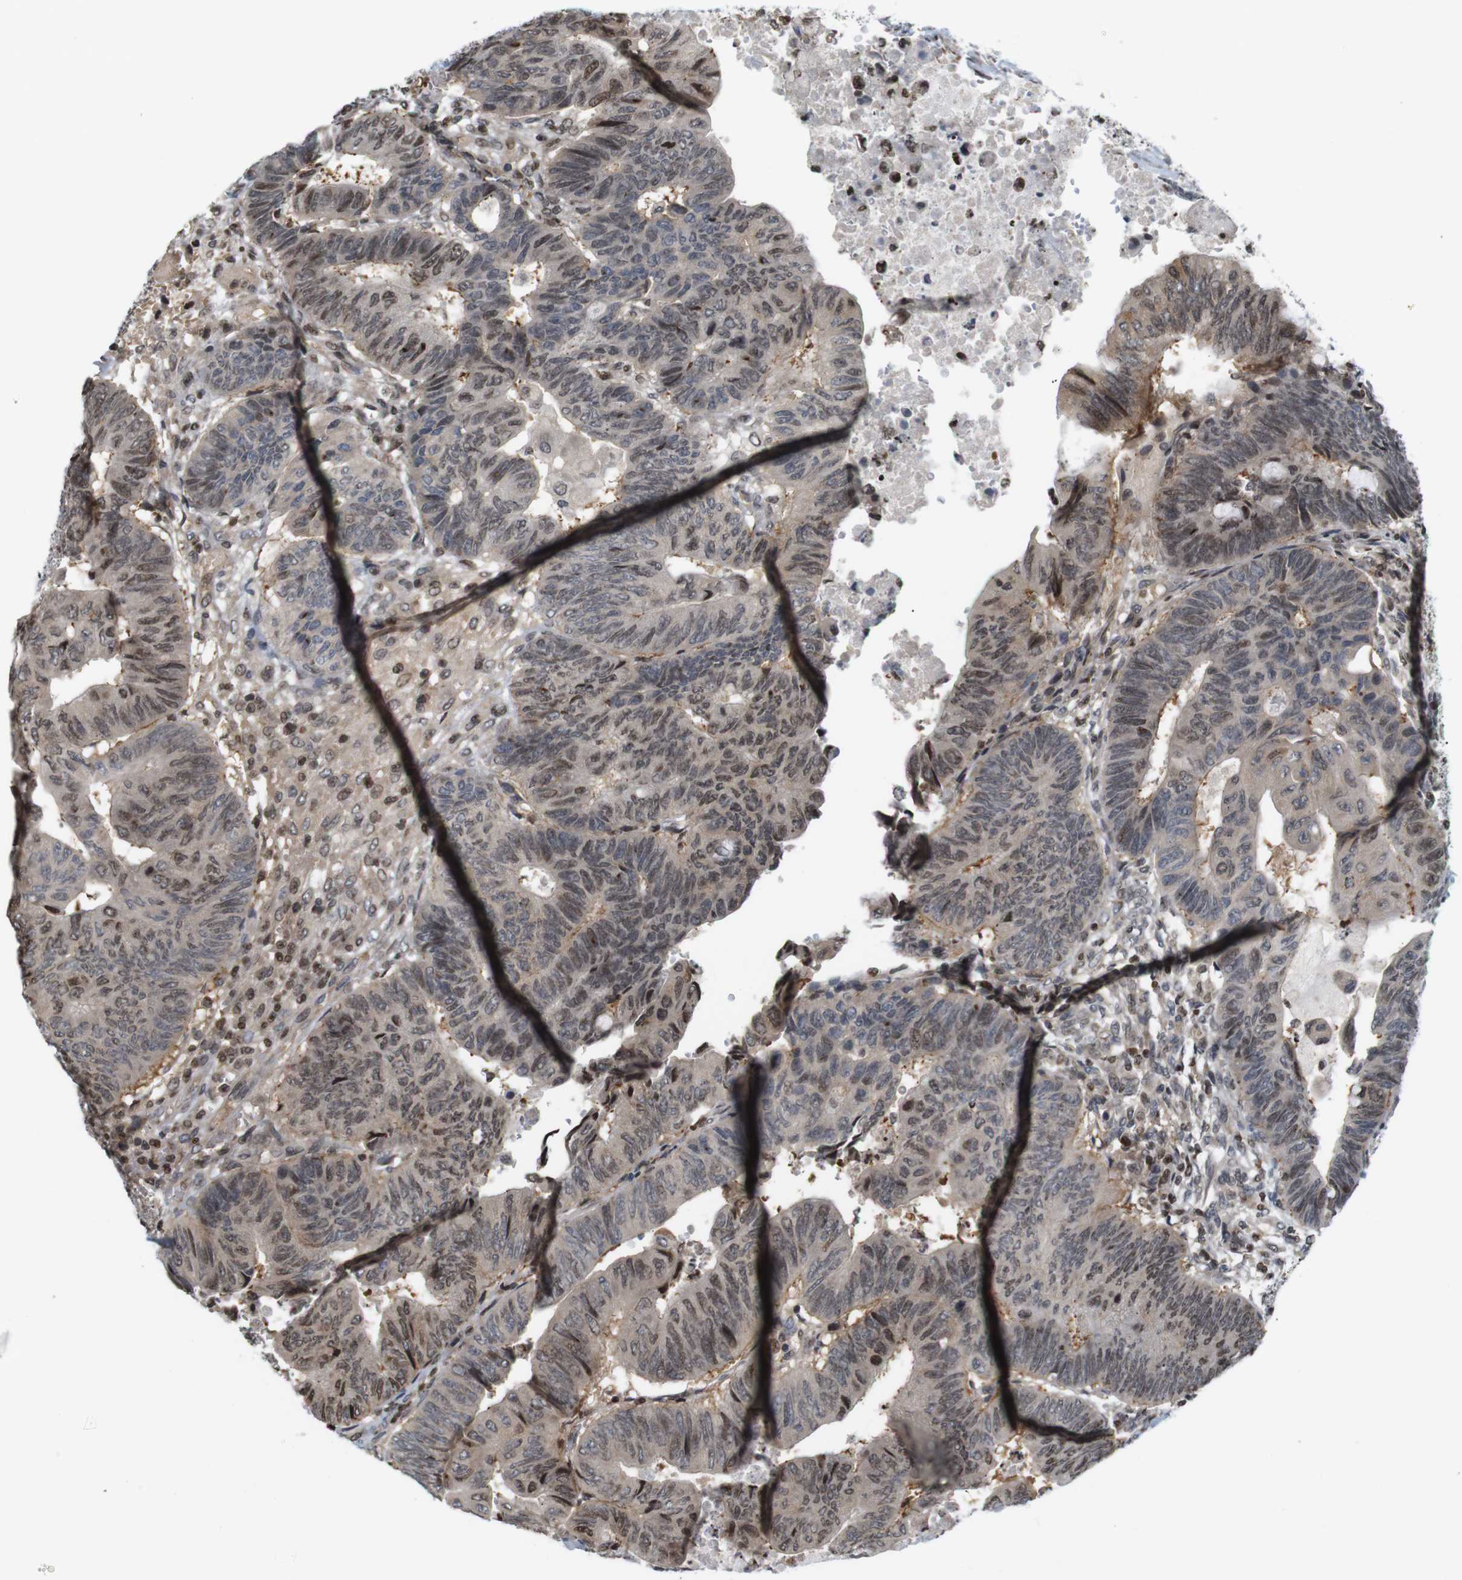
{"staining": {"intensity": "moderate", "quantity": "25%-75%", "location": "cytoplasmic/membranous,nuclear"}, "tissue": "colorectal cancer", "cell_type": "Tumor cells", "image_type": "cancer", "snomed": [{"axis": "morphology", "description": "Normal tissue, NOS"}, {"axis": "morphology", "description": "Adenocarcinoma, NOS"}, {"axis": "topography", "description": "Rectum"}, {"axis": "topography", "description": "Peripheral nerve tissue"}], "caption": "Immunohistochemistry image of neoplastic tissue: human colorectal cancer (adenocarcinoma) stained using immunohistochemistry displays medium levels of moderate protein expression localized specifically in the cytoplasmic/membranous and nuclear of tumor cells, appearing as a cytoplasmic/membranous and nuclear brown color.", "gene": "MBD1", "patient": {"sex": "male", "age": 92}}